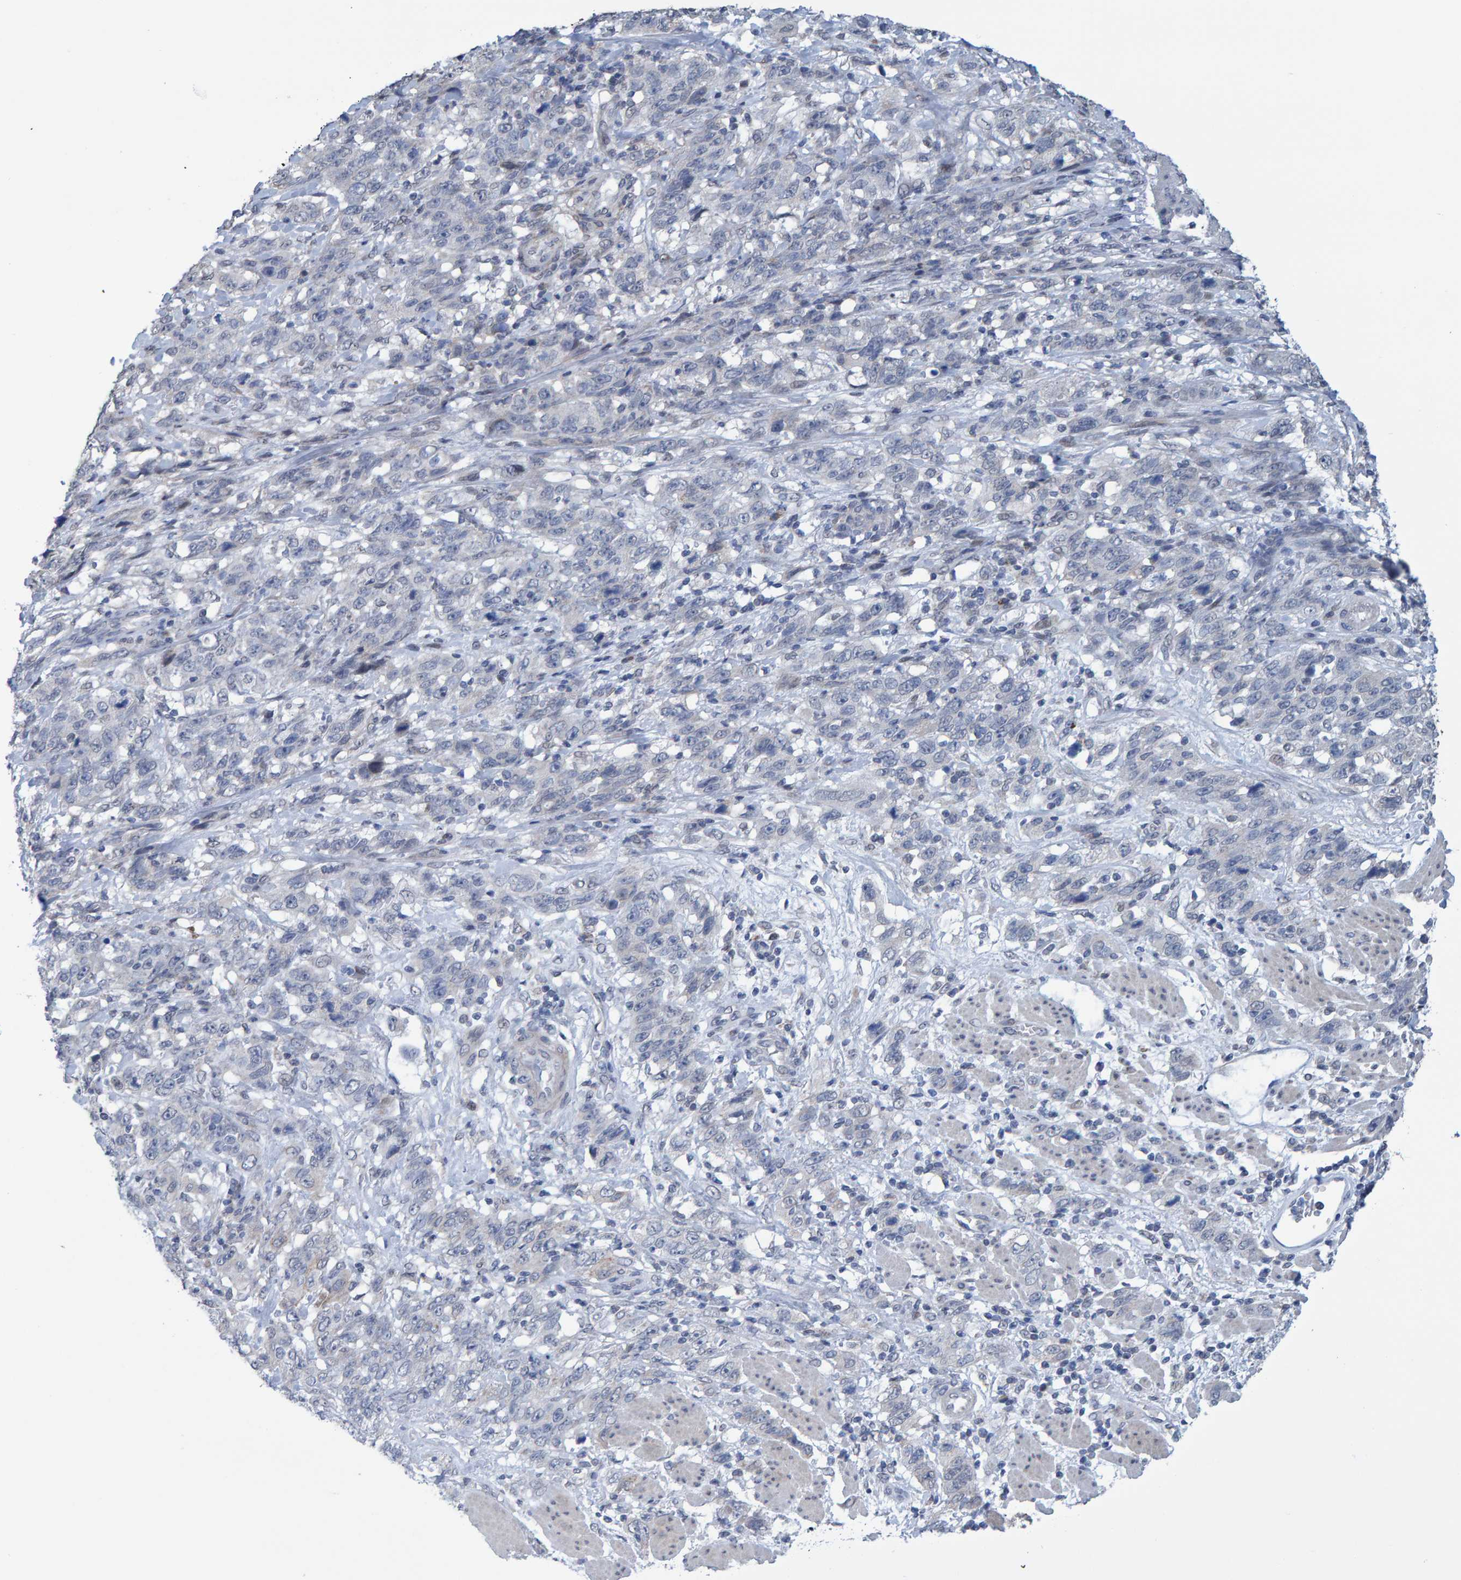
{"staining": {"intensity": "negative", "quantity": "none", "location": "none"}, "tissue": "stomach cancer", "cell_type": "Tumor cells", "image_type": "cancer", "snomed": [{"axis": "morphology", "description": "Adenocarcinoma, NOS"}, {"axis": "topography", "description": "Stomach"}], "caption": "Tumor cells are negative for brown protein staining in stomach cancer (adenocarcinoma).", "gene": "USP43", "patient": {"sex": "male", "age": 48}}